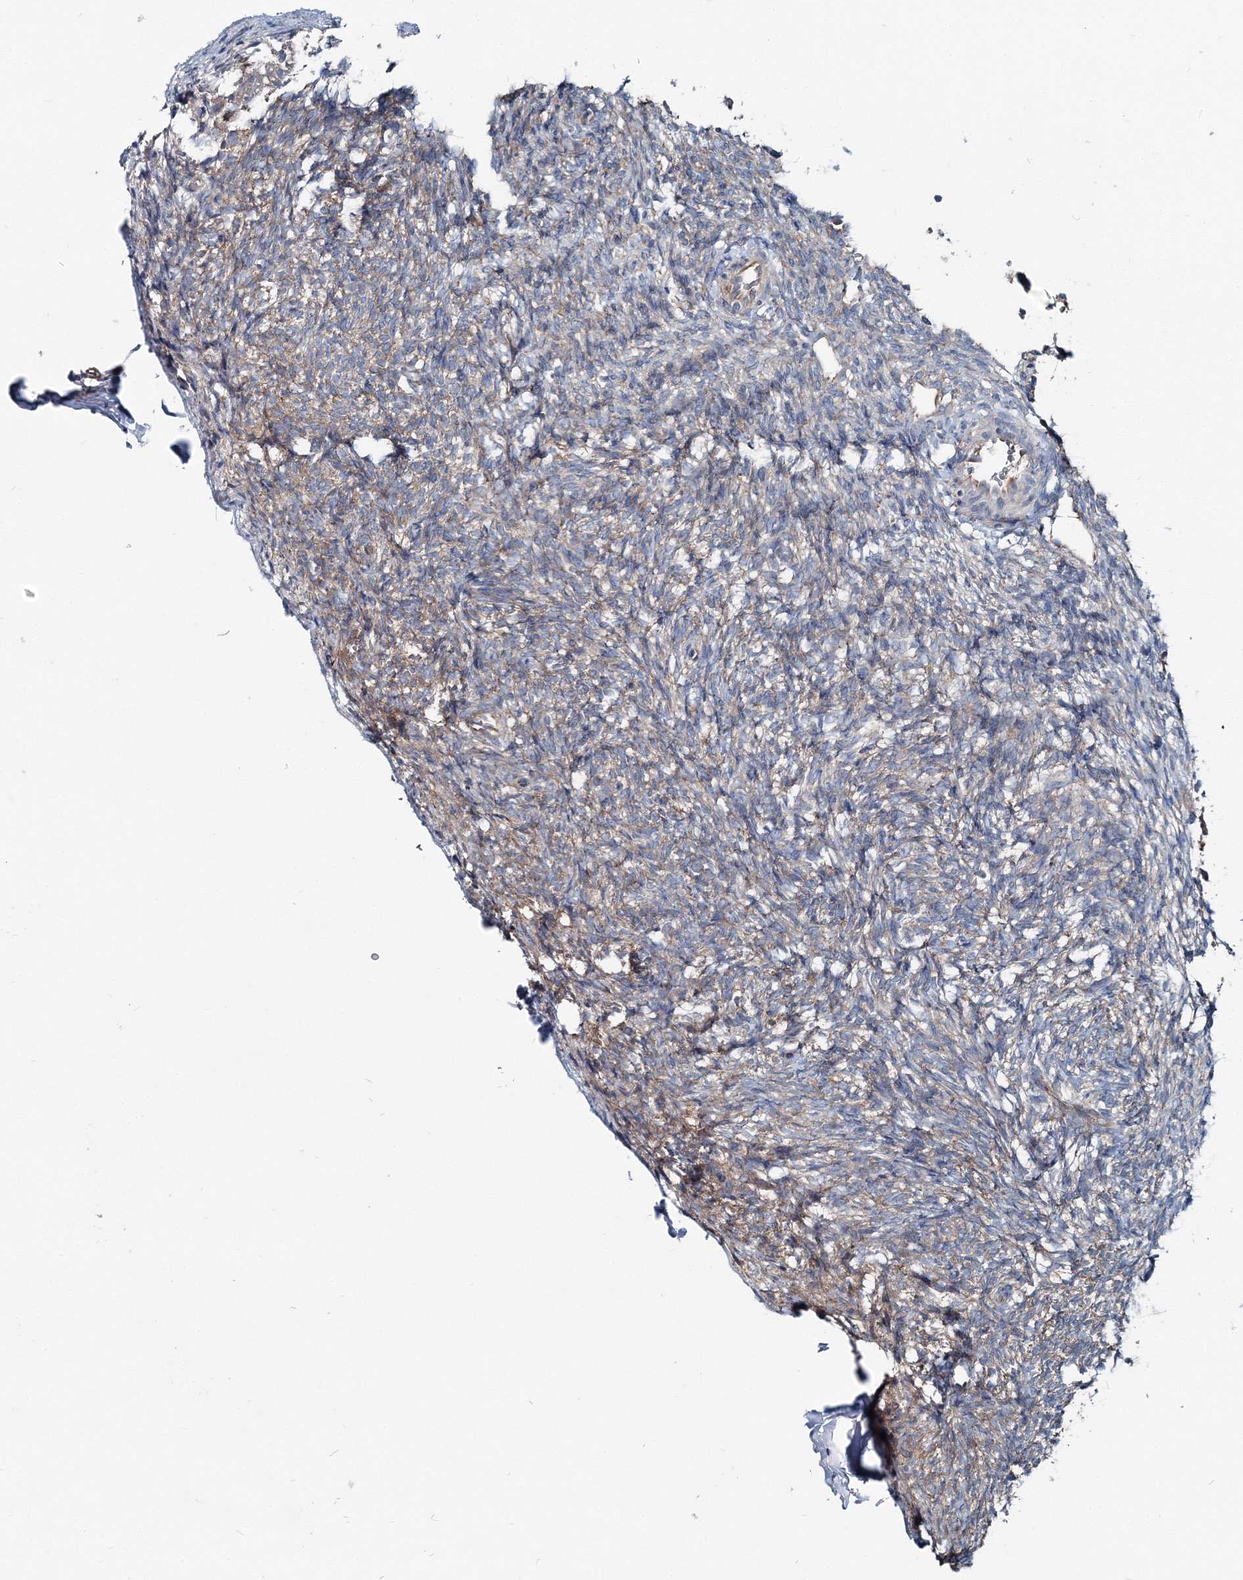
{"staining": {"intensity": "moderate", "quantity": ">75%", "location": "cytoplasmic/membranous"}, "tissue": "ovary", "cell_type": "Follicle cells", "image_type": "normal", "snomed": [{"axis": "morphology", "description": "Normal tissue, NOS"}, {"axis": "topography", "description": "Ovary"}], "caption": "DAB immunohistochemical staining of normal human ovary demonstrates moderate cytoplasmic/membranous protein positivity in about >75% of follicle cells. Nuclei are stained in blue.", "gene": "MPHOSPH9", "patient": {"sex": "female", "age": 34}}